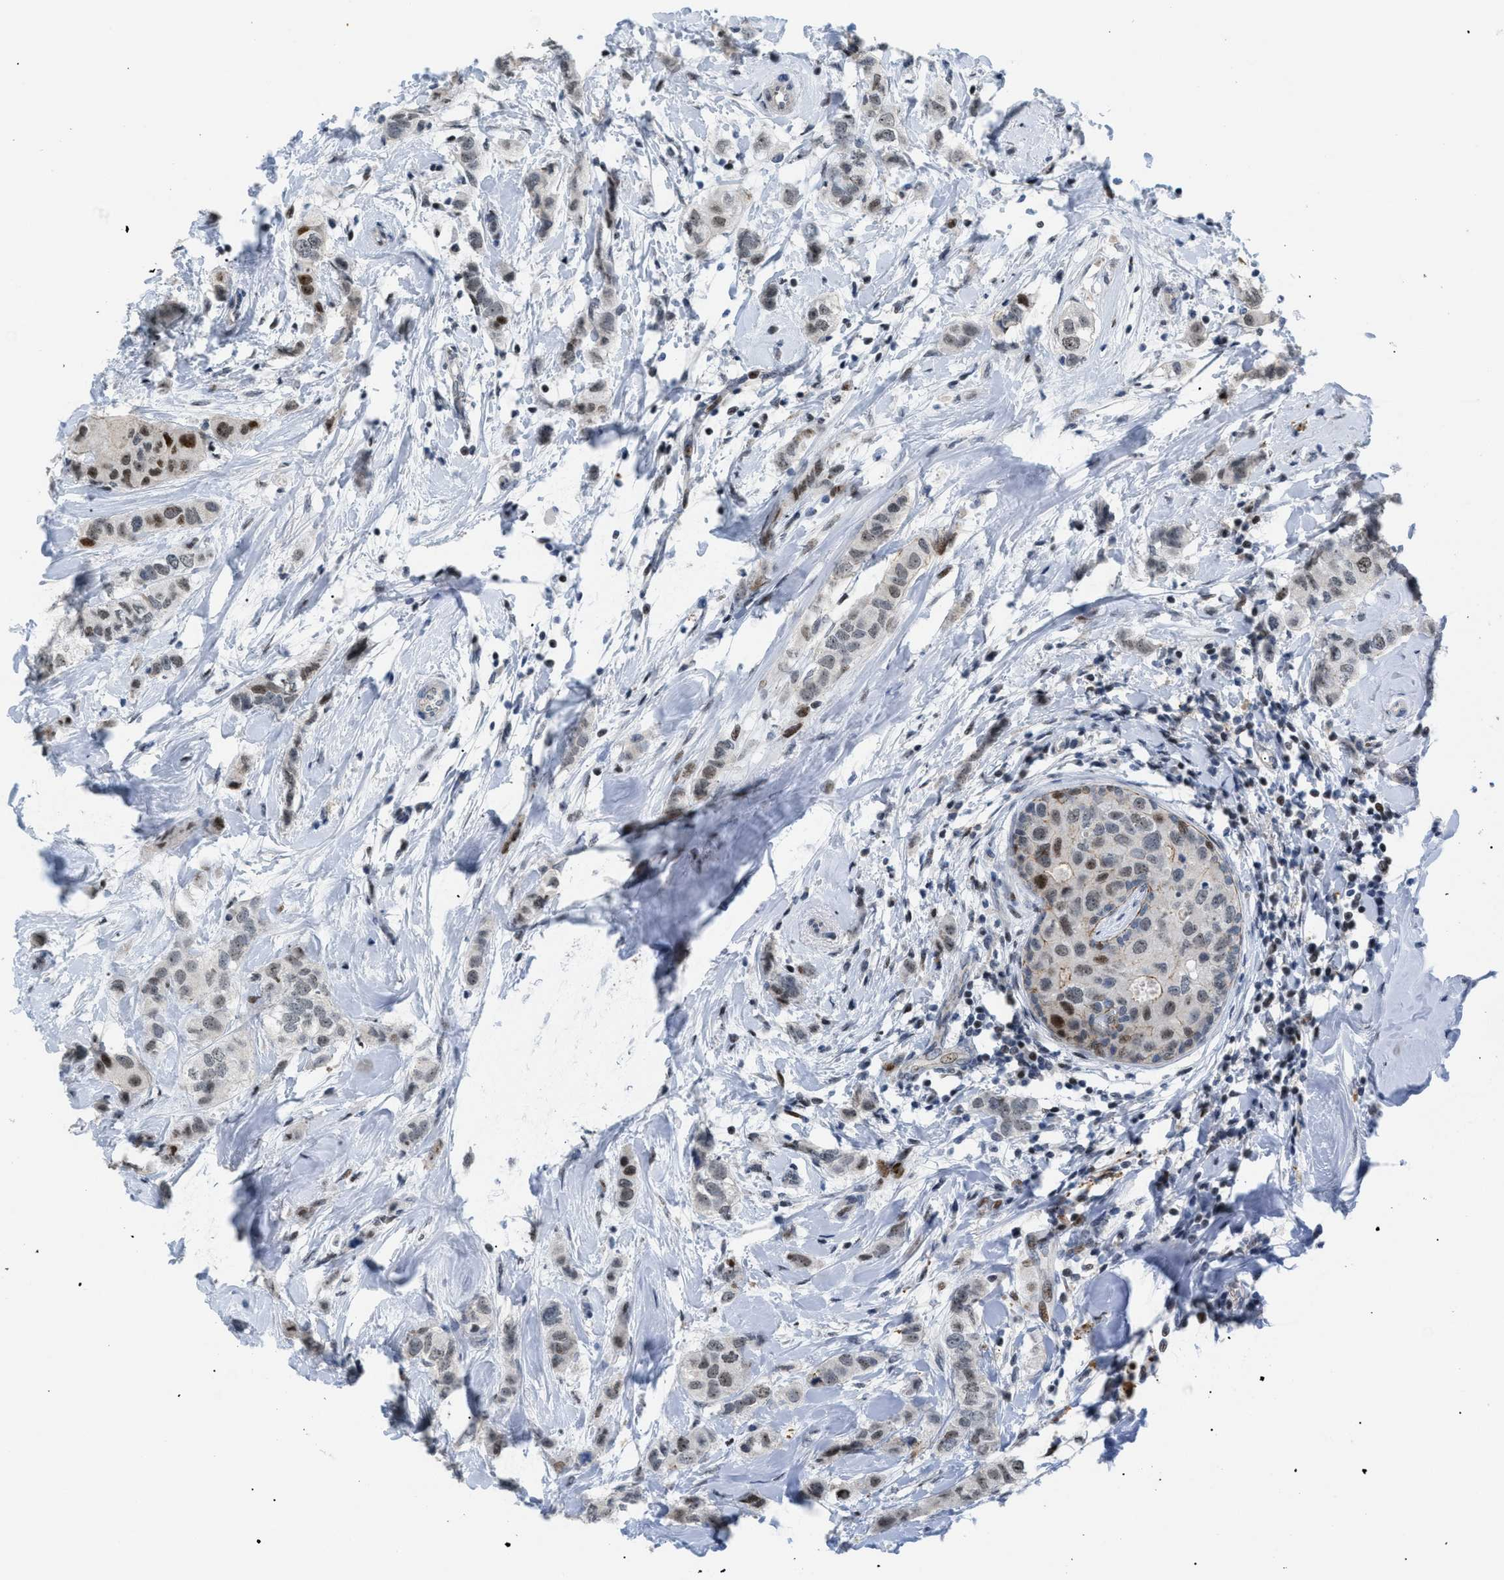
{"staining": {"intensity": "weak", "quantity": ">75%", "location": "nuclear"}, "tissue": "breast cancer", "cell_type": "Tumor cells", "image_type": "cancer", "snomed": [{"axis": "morphology", "description": "Duct carcinoma"}, {"axis": "topography", "description": "Breast"}], "caption": "DAB (3,3'-diaminobenzidine) immunohistochemical staining of breast cancer (invasive ductal carcinoma) shows weak nuclear protein positivity in approximately >75% of tumor cells.", "gene": "MED1", "patient": {"sex": "female", "age": 50}}